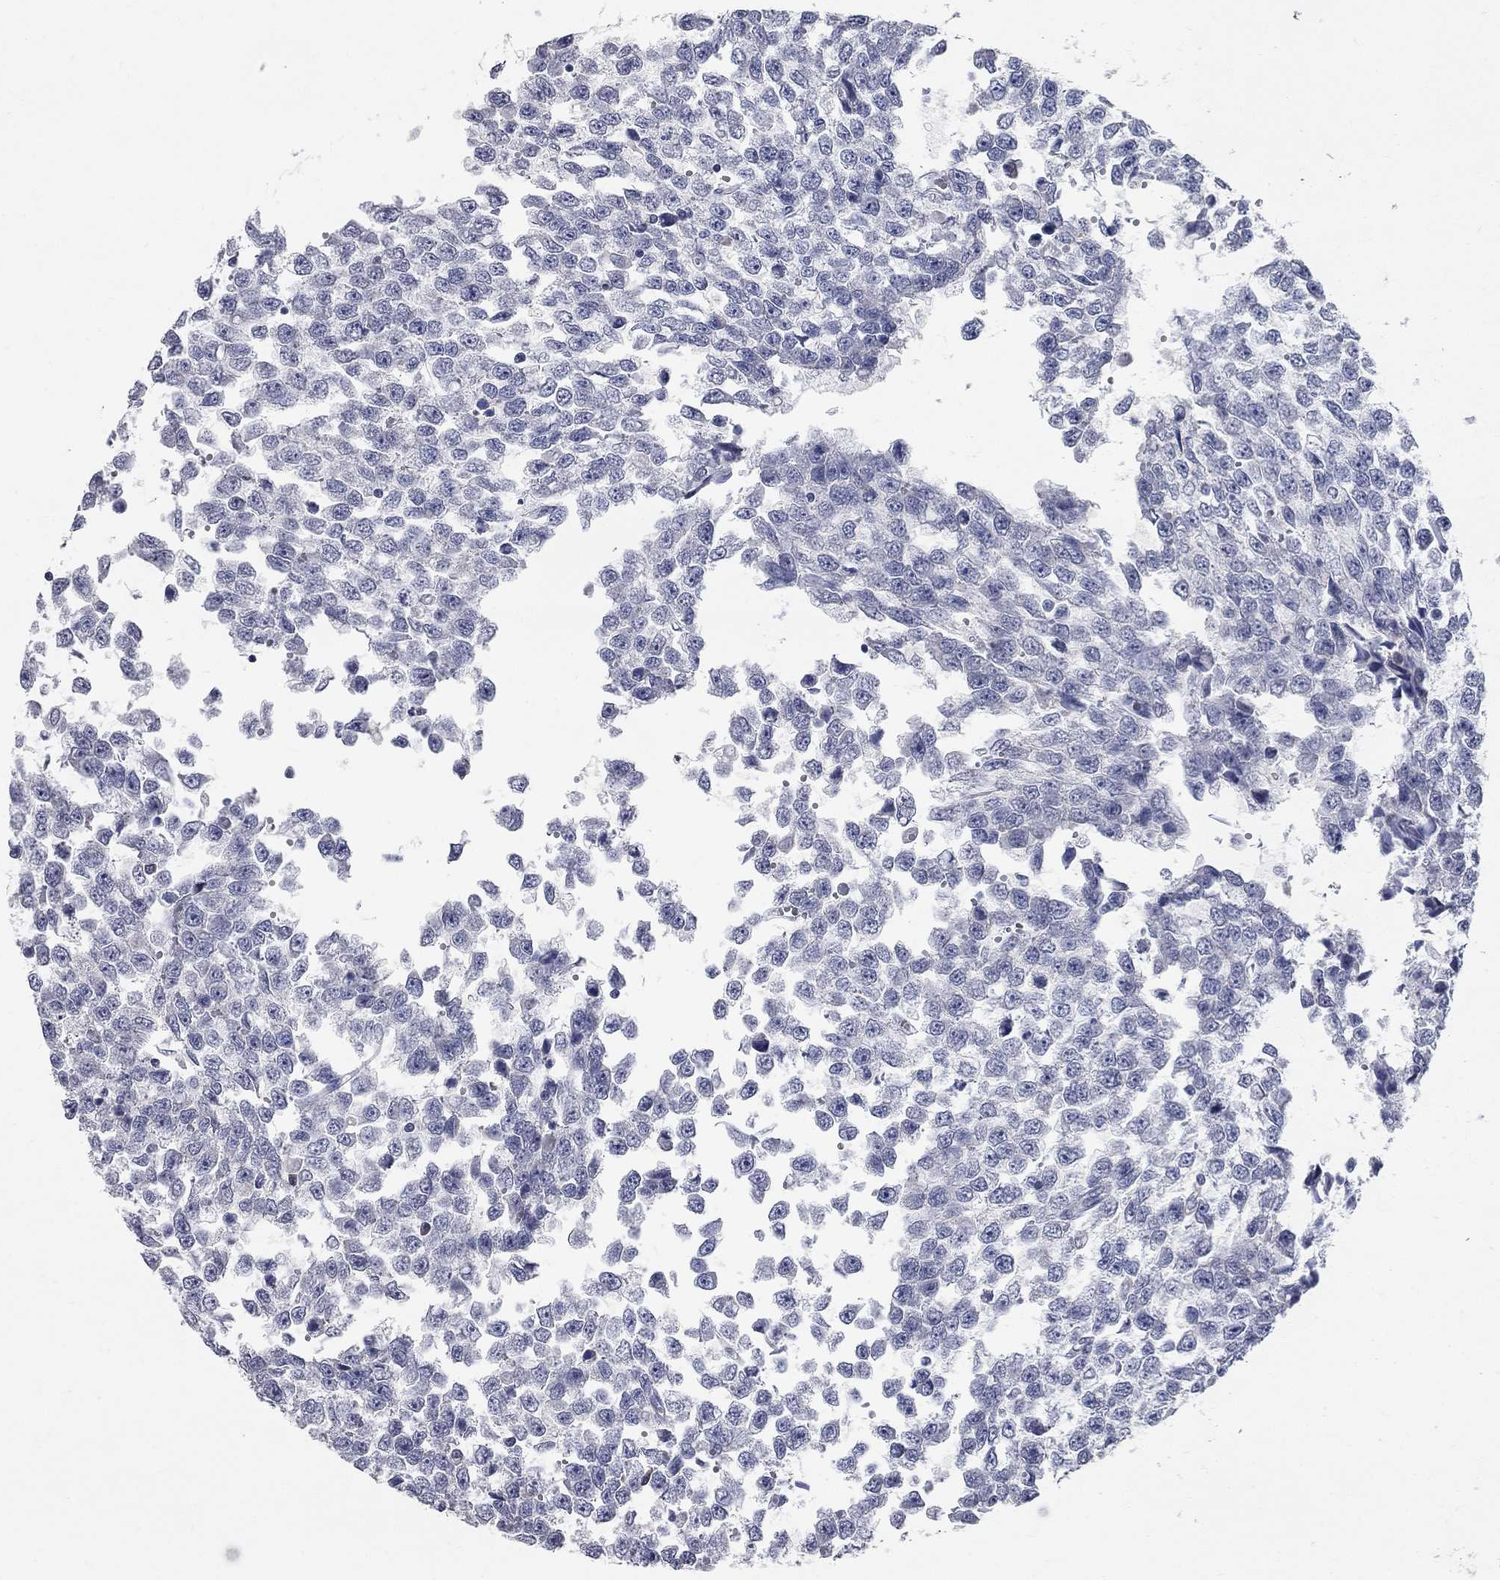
{"staining": {"intensity": "negative", "quantity": "none", "location": "none"}, "tissue": "testis cancer", "cell_type": "Tumor cells", "image_type": "cancer", "snomed": [{"axis": "morphology", "description": "Normal tissue, NOS"}, {"axis": "morphology", "description": "Seminoma, NOS"}, {"axis": "topography", "description": "Testis"}, {"axis": "topography", "description": "Epididymis"}], "caption": "This histopathology image is of testis cancer (seminoma) stained with immunohistochemistry (IHC) to label a protein in brown with the nuclei are counter-stained blue. There is no staining in tumor cells.", "gene": "SYT12", "patient": {"sex": "male", "age": 34}}